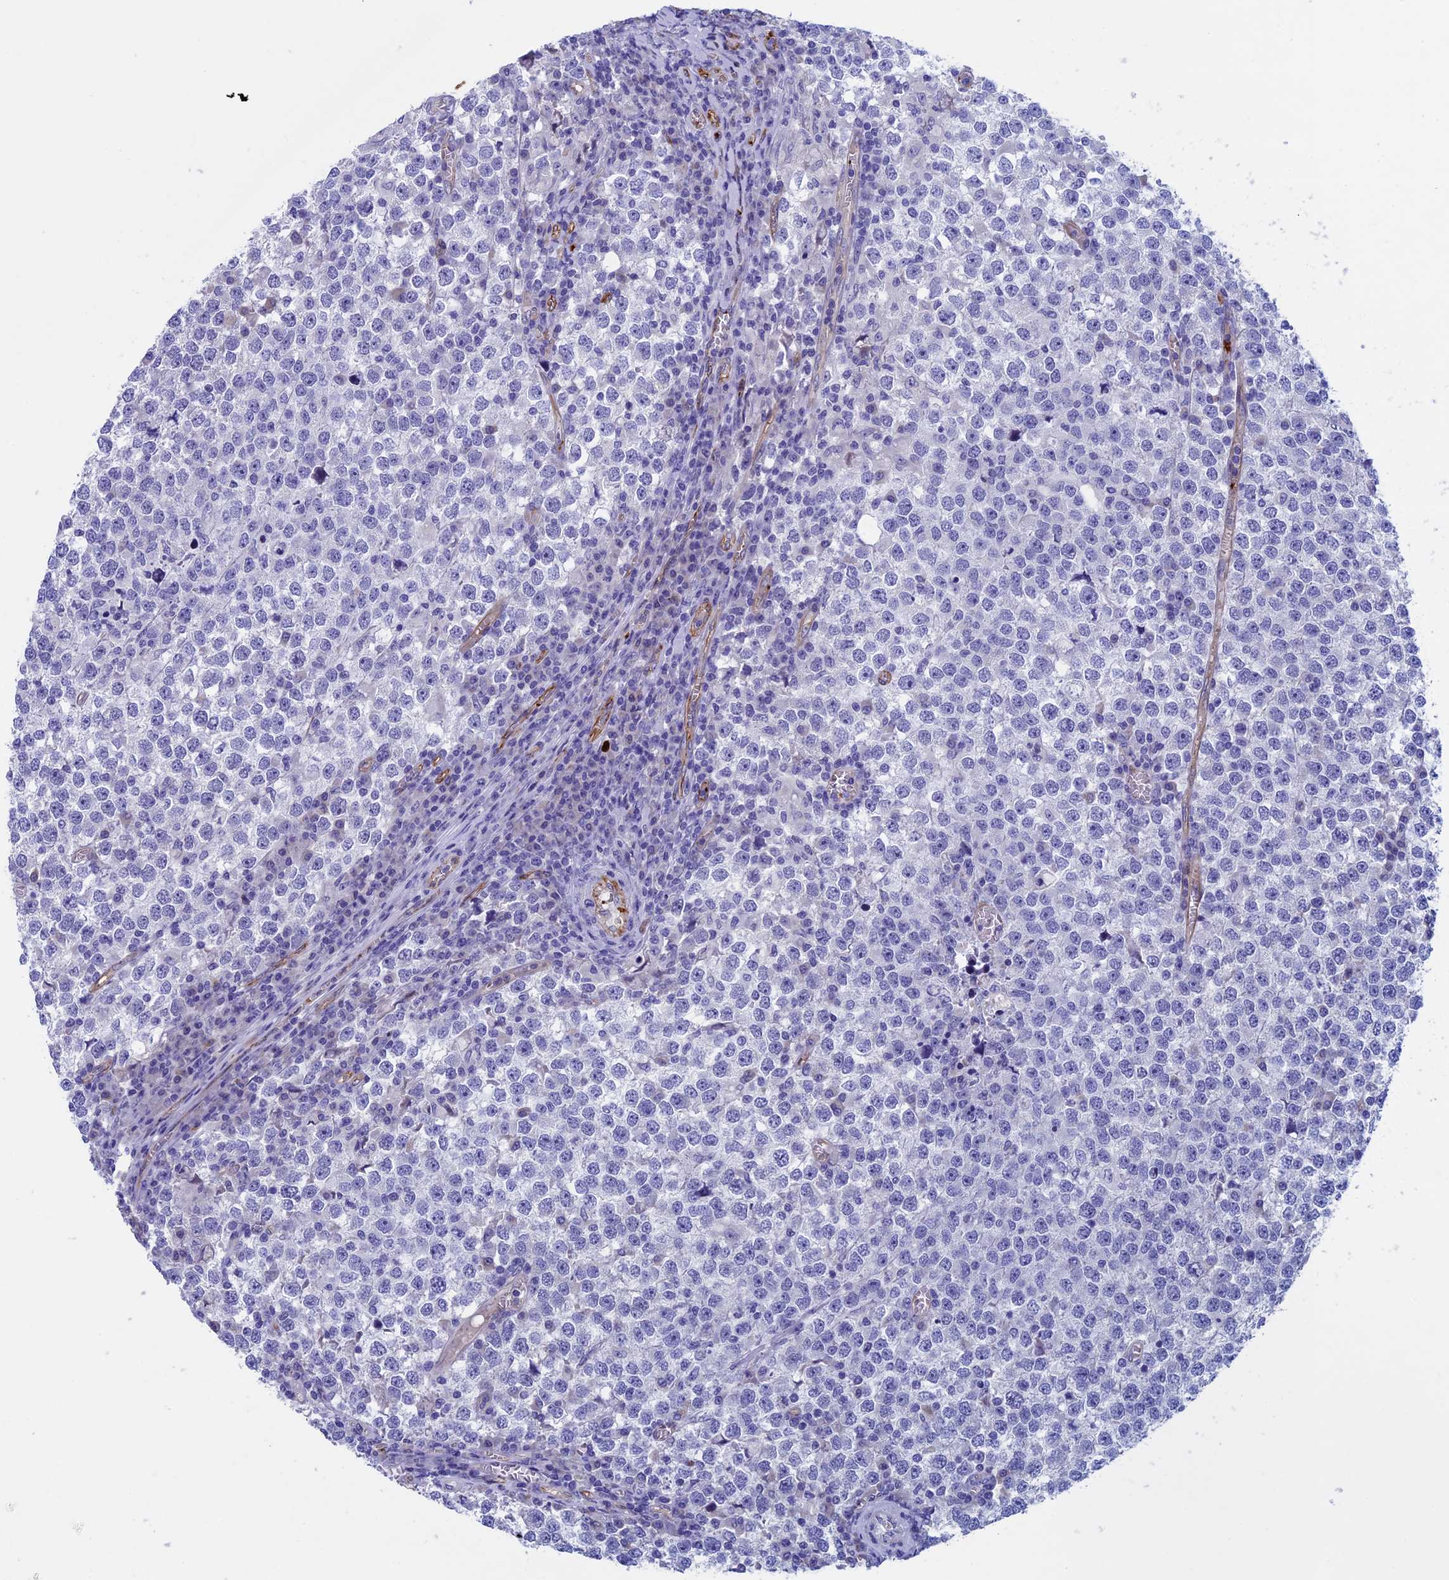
{"staining": {"intensity": "negative", "quantity": "none", "location": "none"}, "tissue": "testis cancer", "cell_type": "Tumor cells", "image_type": "cancer", "snomed": [{"axis": "morphology", "description": "Seminoma, NOS"}, {"axis": "topography", "description": "Testis"}], "caption": "High magnification brightfield microscopy of testis cancer stained with DAB (brown) and counterstained with hematoxylin (blue): tumor cells show no significant staining.", "gene": "INSYN1", "patient": {"sex": "male", "age": 65}}